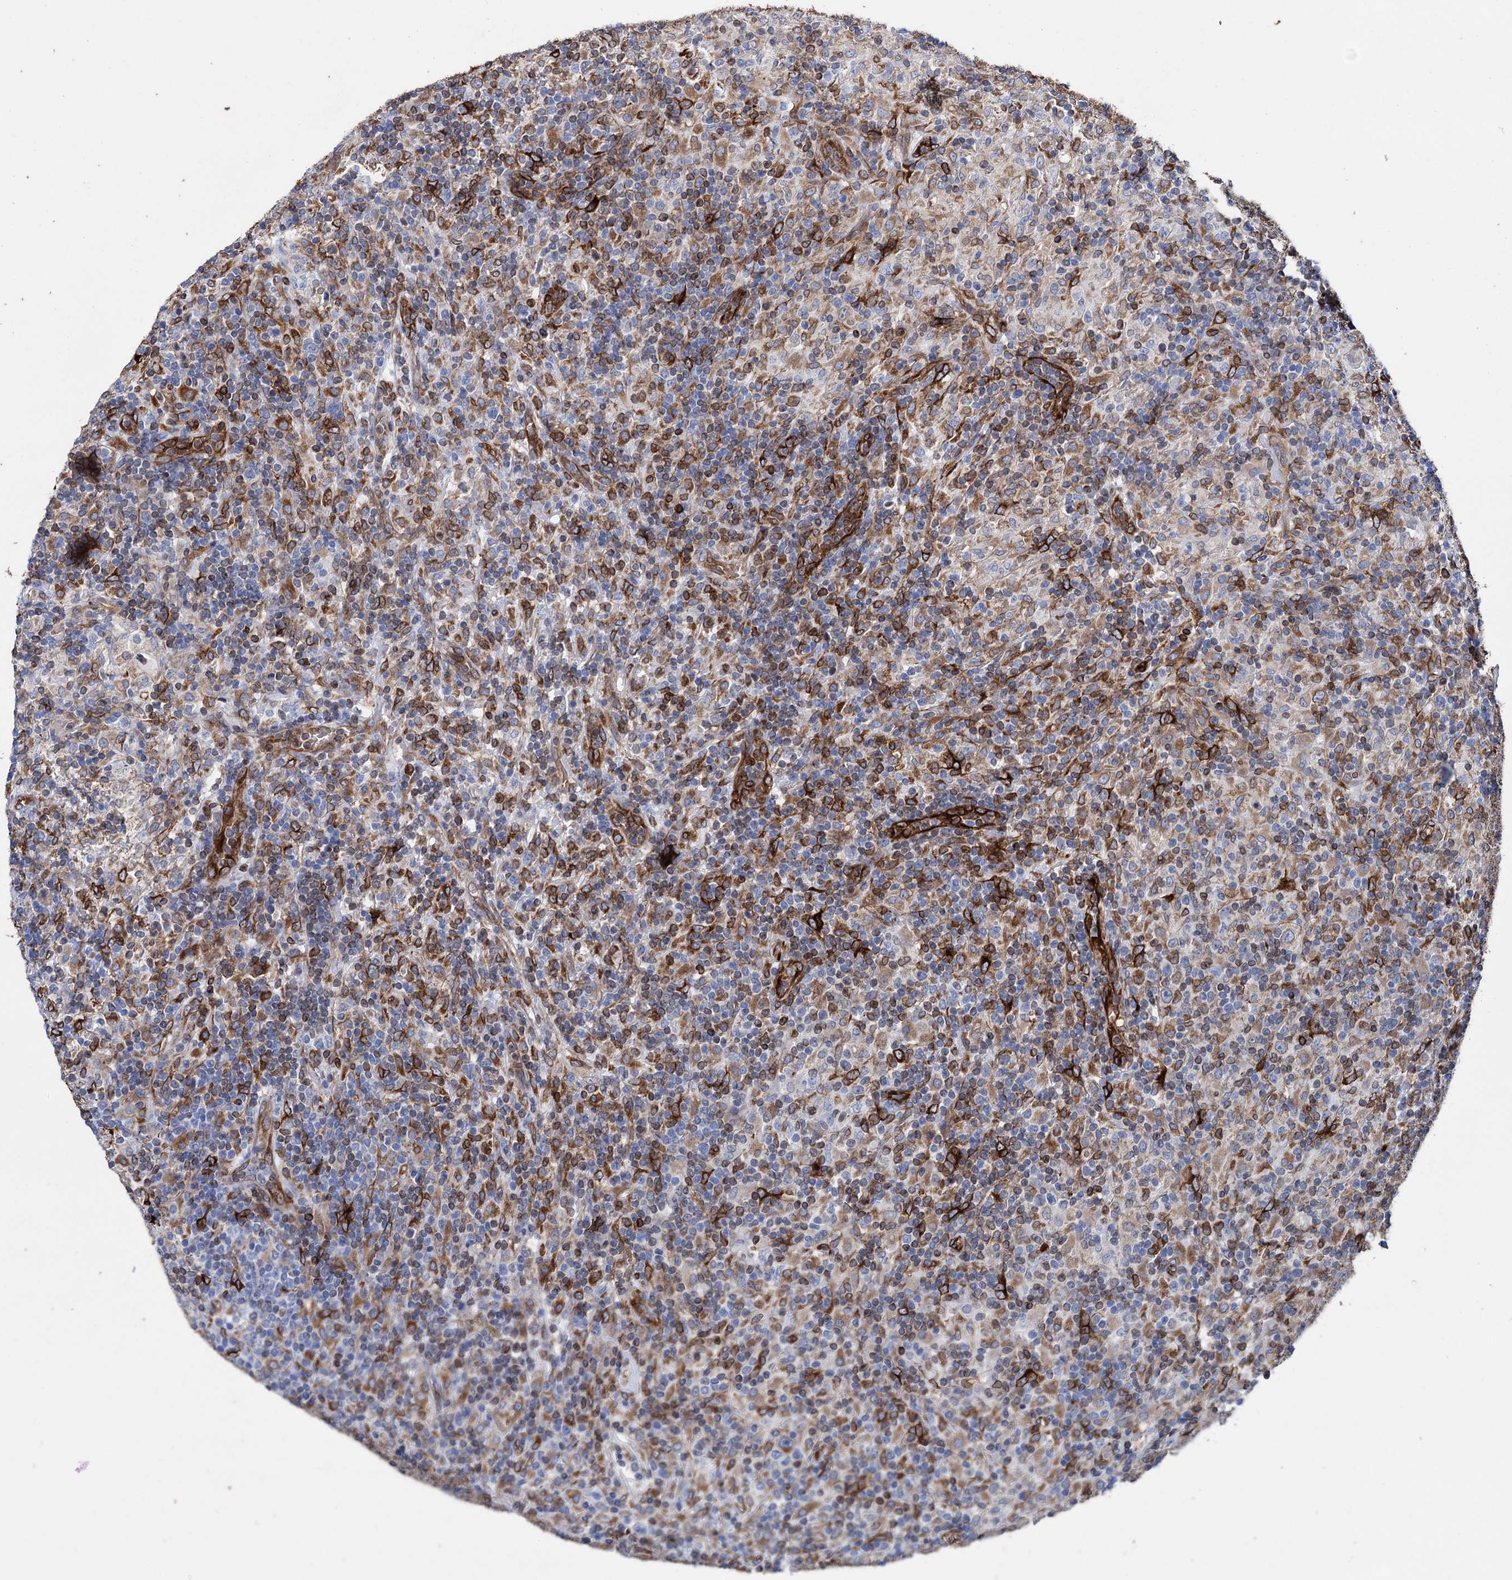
{"staining": {"intensity": "negative", "quantity": "none", "location": "none"}, "tissue": "lymphoma", "cell_type": "Tumor cells", "image_type": "cancer", "snomed": [{"axis": "morphology", "description": "Hodgkin's disease, NOS"}, {"axis": "topography", "description": "Lymph node"}], "caption": "Lymphoma stained for a protein using immunohistochemistry (IHC) displays no staining tumor cells.", "gene": "STING1", "patient": {"sex": "male", "age": 70}}